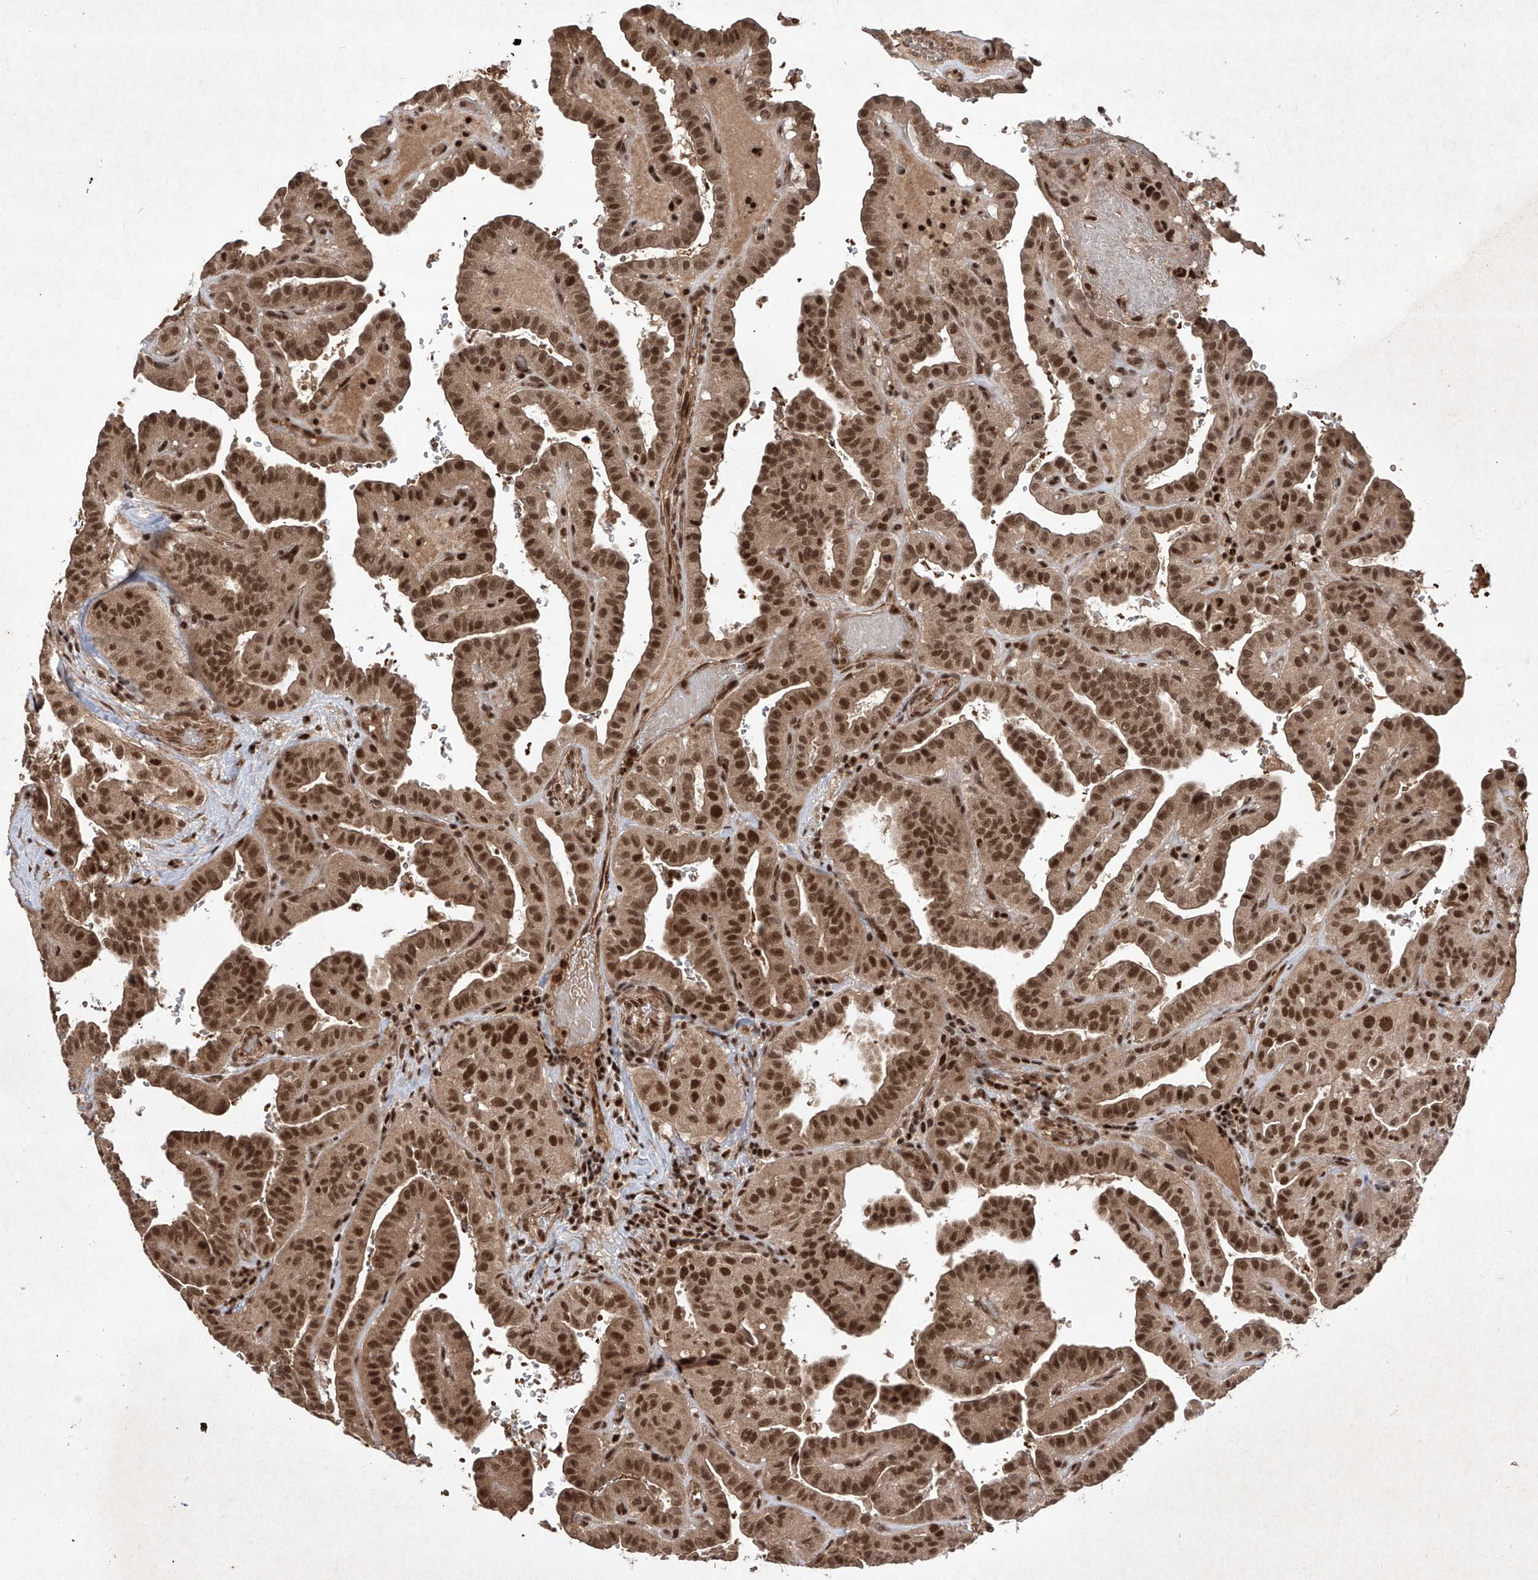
{"staining": {"intensity": "strong", "quantity": ">75%", "location": "cytoplasmic/membranous,nuclear"}, "tissue": "thyroid cancer", "cell_type": "Tumor cells", "image_type": "cancer", "snomed": [{"axis": "morphology", "description": "Papillary adenocarcinoma, NOS"}, {"axis": "topography", "description": "Thyroid gland"}], "caption": "Thyroid cancer stained with a protein marker displays strong staining in tumor cells.", "gene": "IRF2", "patient": {"sex": "male", "age": 77}}